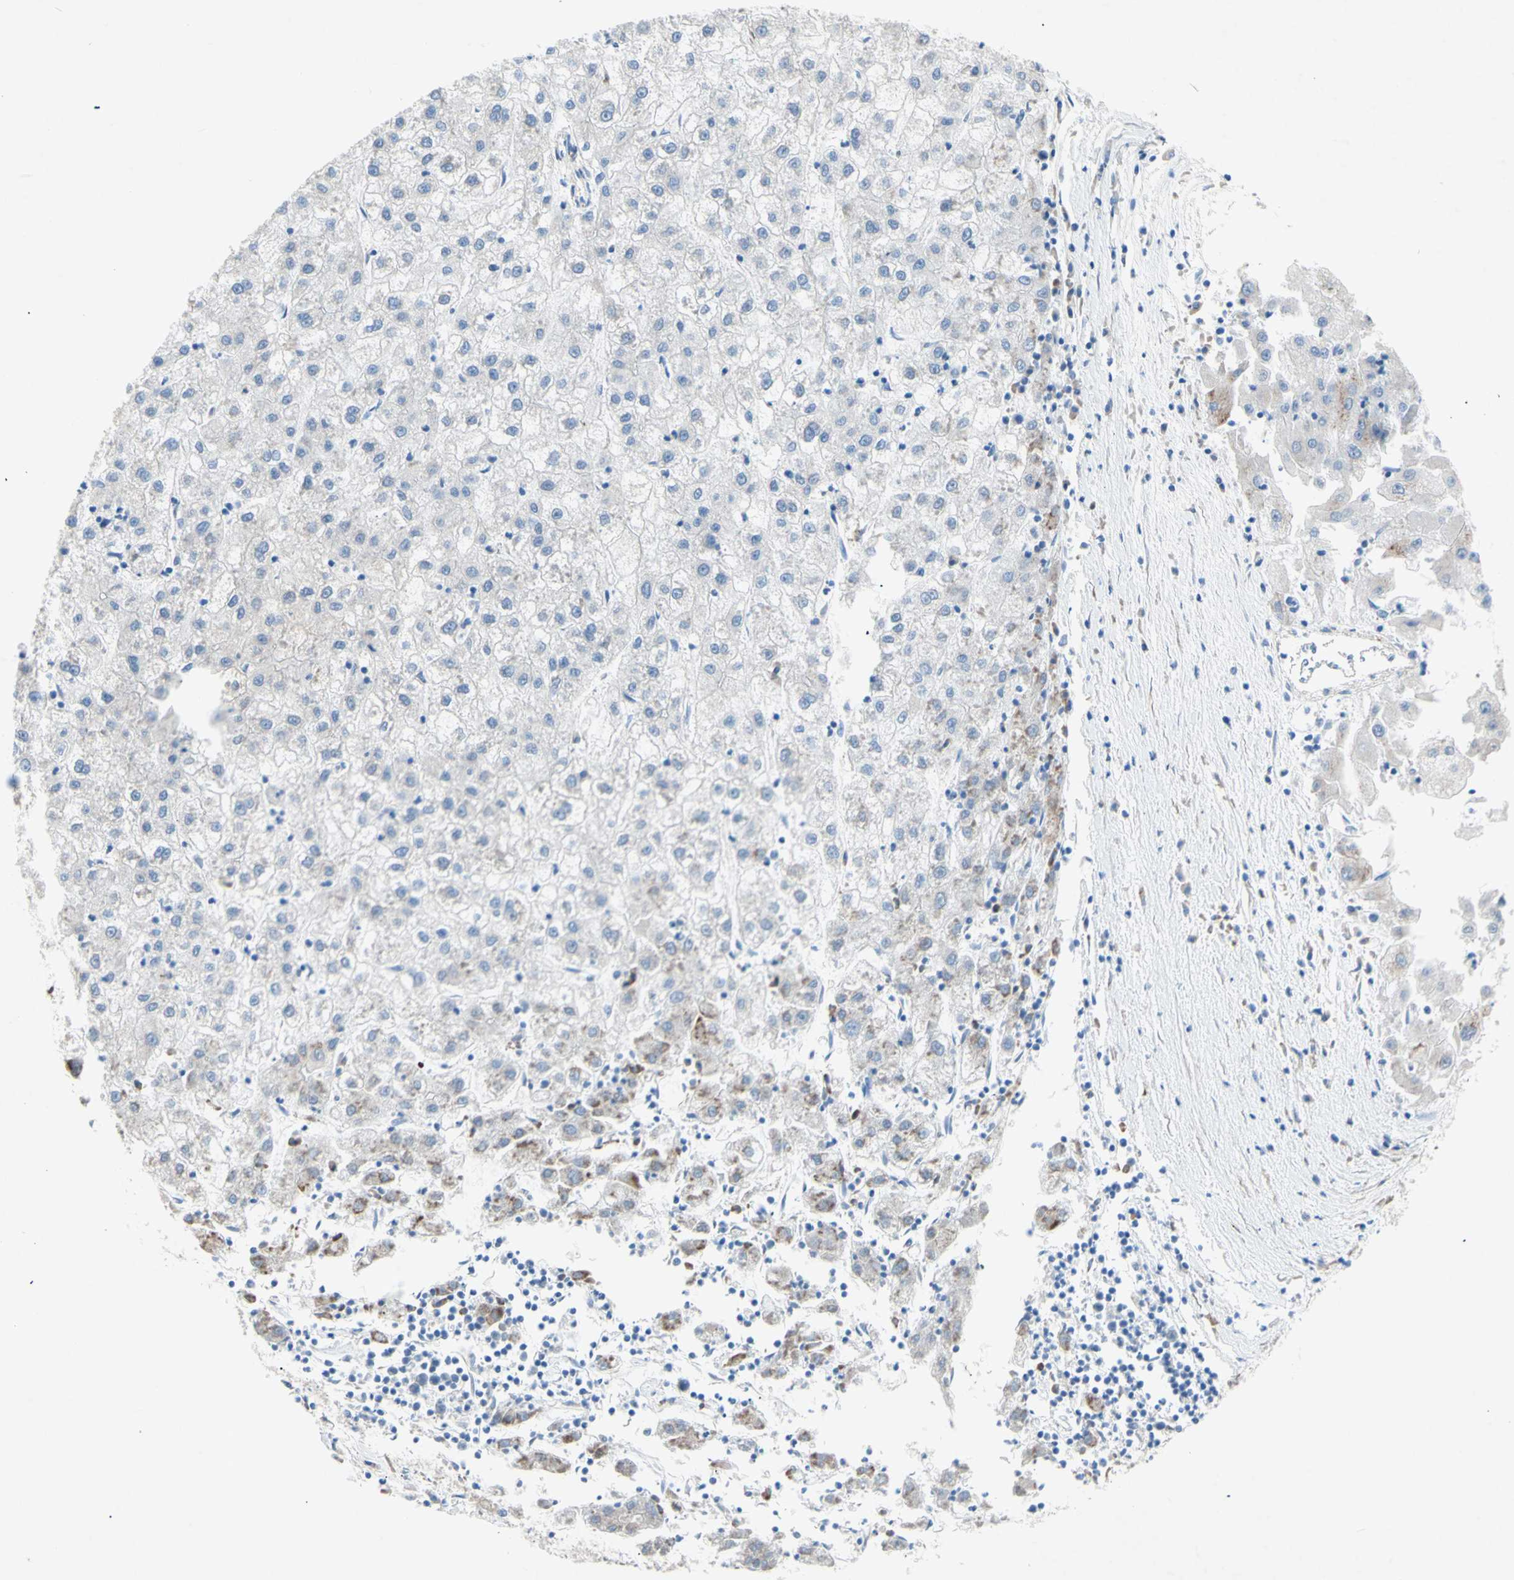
{"staining": {"intensity": "weak", "quantity": "<25%", "location": "cytoplasmic/membranous"}, "tissue": "liver cancer", "cell_type": "Tumor cells", "image_type": "cancer", "snomed": [{"axis": "morphology", "description": "Carcinoma, Hepatocellular, NOS"}, {"axis": "topography", "description": "Liver"}], "caption": "The micrograph displays no staining of tumor cells in hepatocellular carcinoma (liver).", "gene": "TMIGD2", "patient": {"sex": "male", "age": 72}}